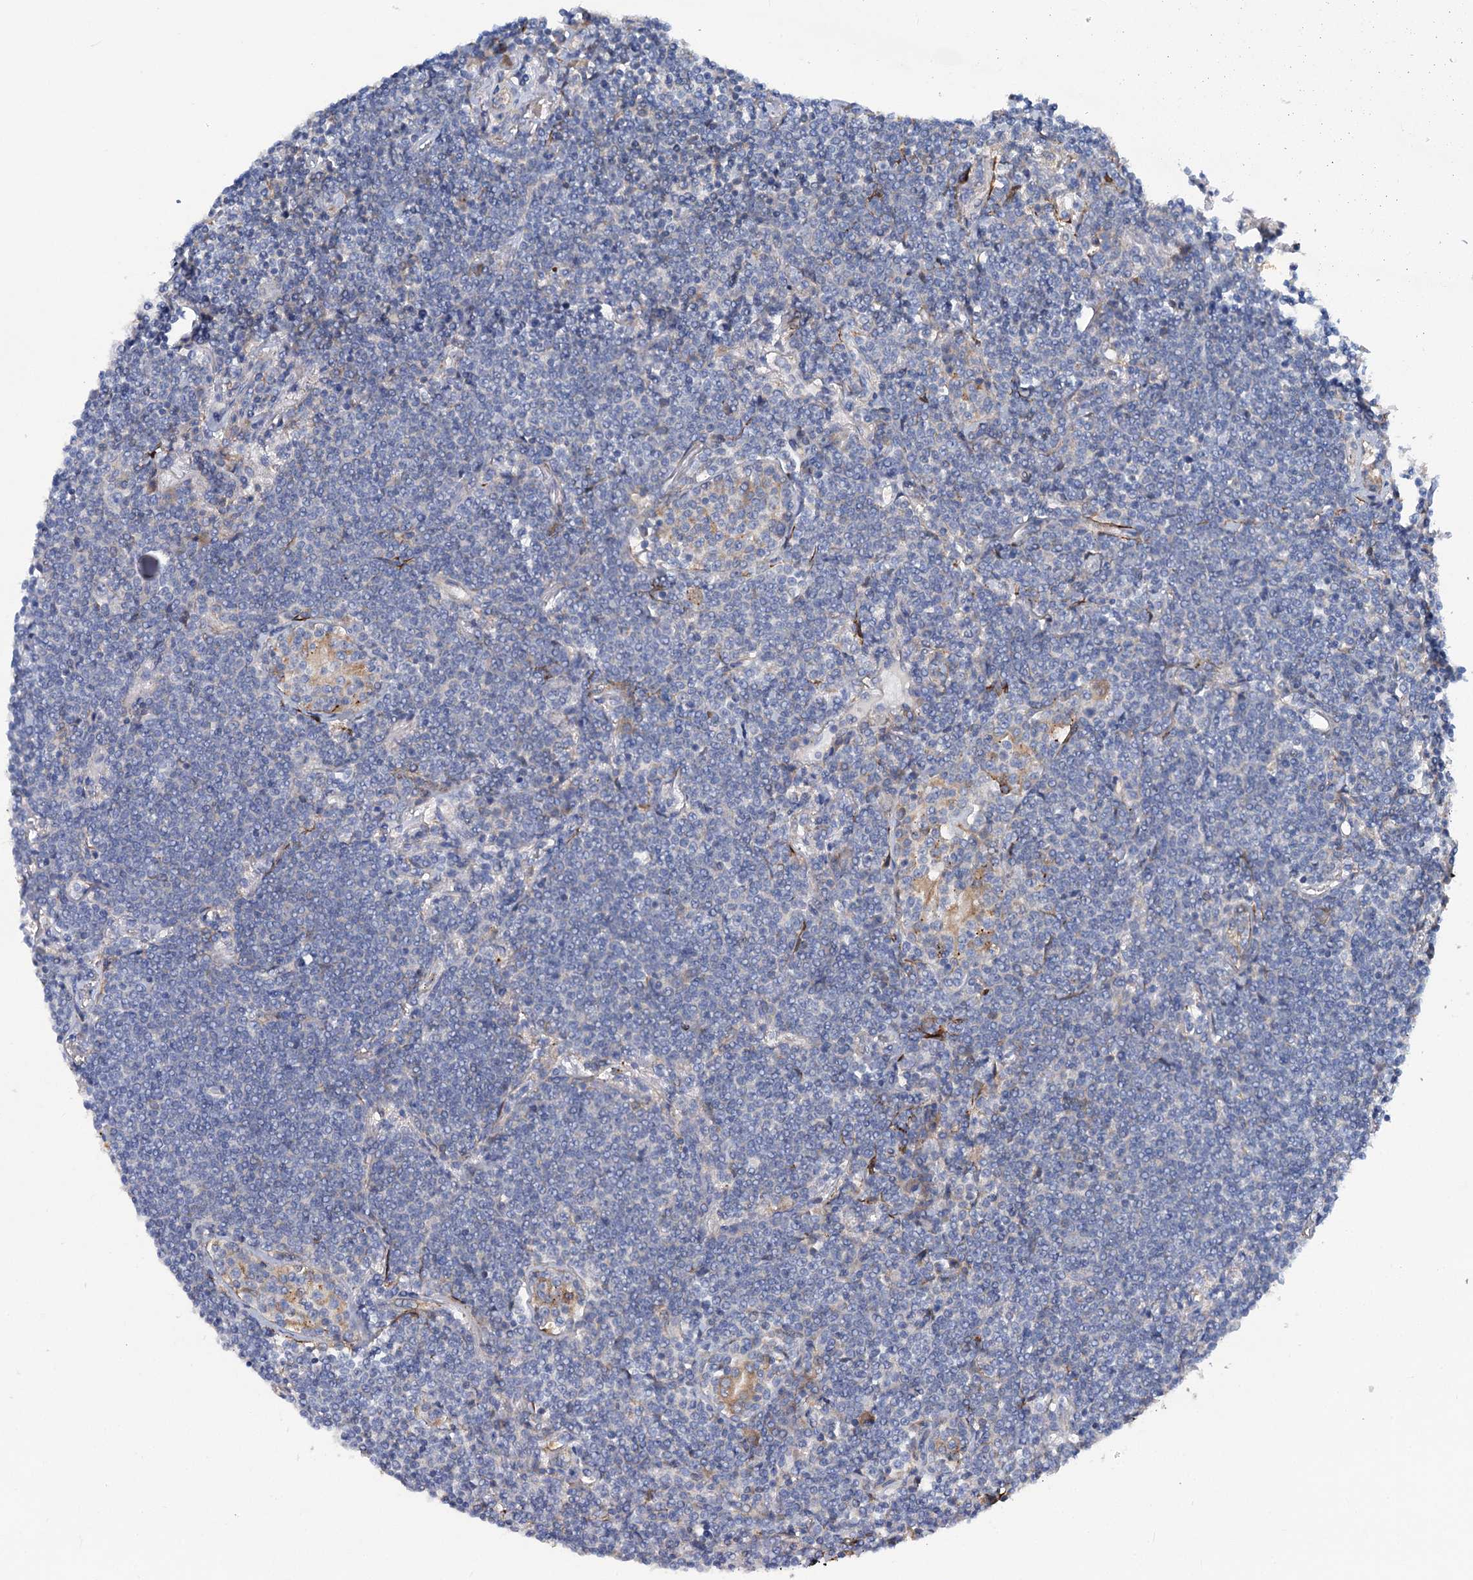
{"staining": {"intensity": "negative", "quantity": "none", "location": "none"}, "tissue": "lymphoma", "cell_type": "Tumor cells", "image_type": "cancer", "snomed": [{"axis": "morphology", "description": "Malignant lymphoma, non-Hodgkin's type, Low grade"}, {"axis": "topography", "description": "Lung"}], "caption": "IHC histopathology image of human low-grade malignant lymphoma, non-Hodgkin's type stained for a protein (brown), which displays no staining in tumor cells.", "gene": "TRIM55", "patient": {"sex": "female", "age": 71}}